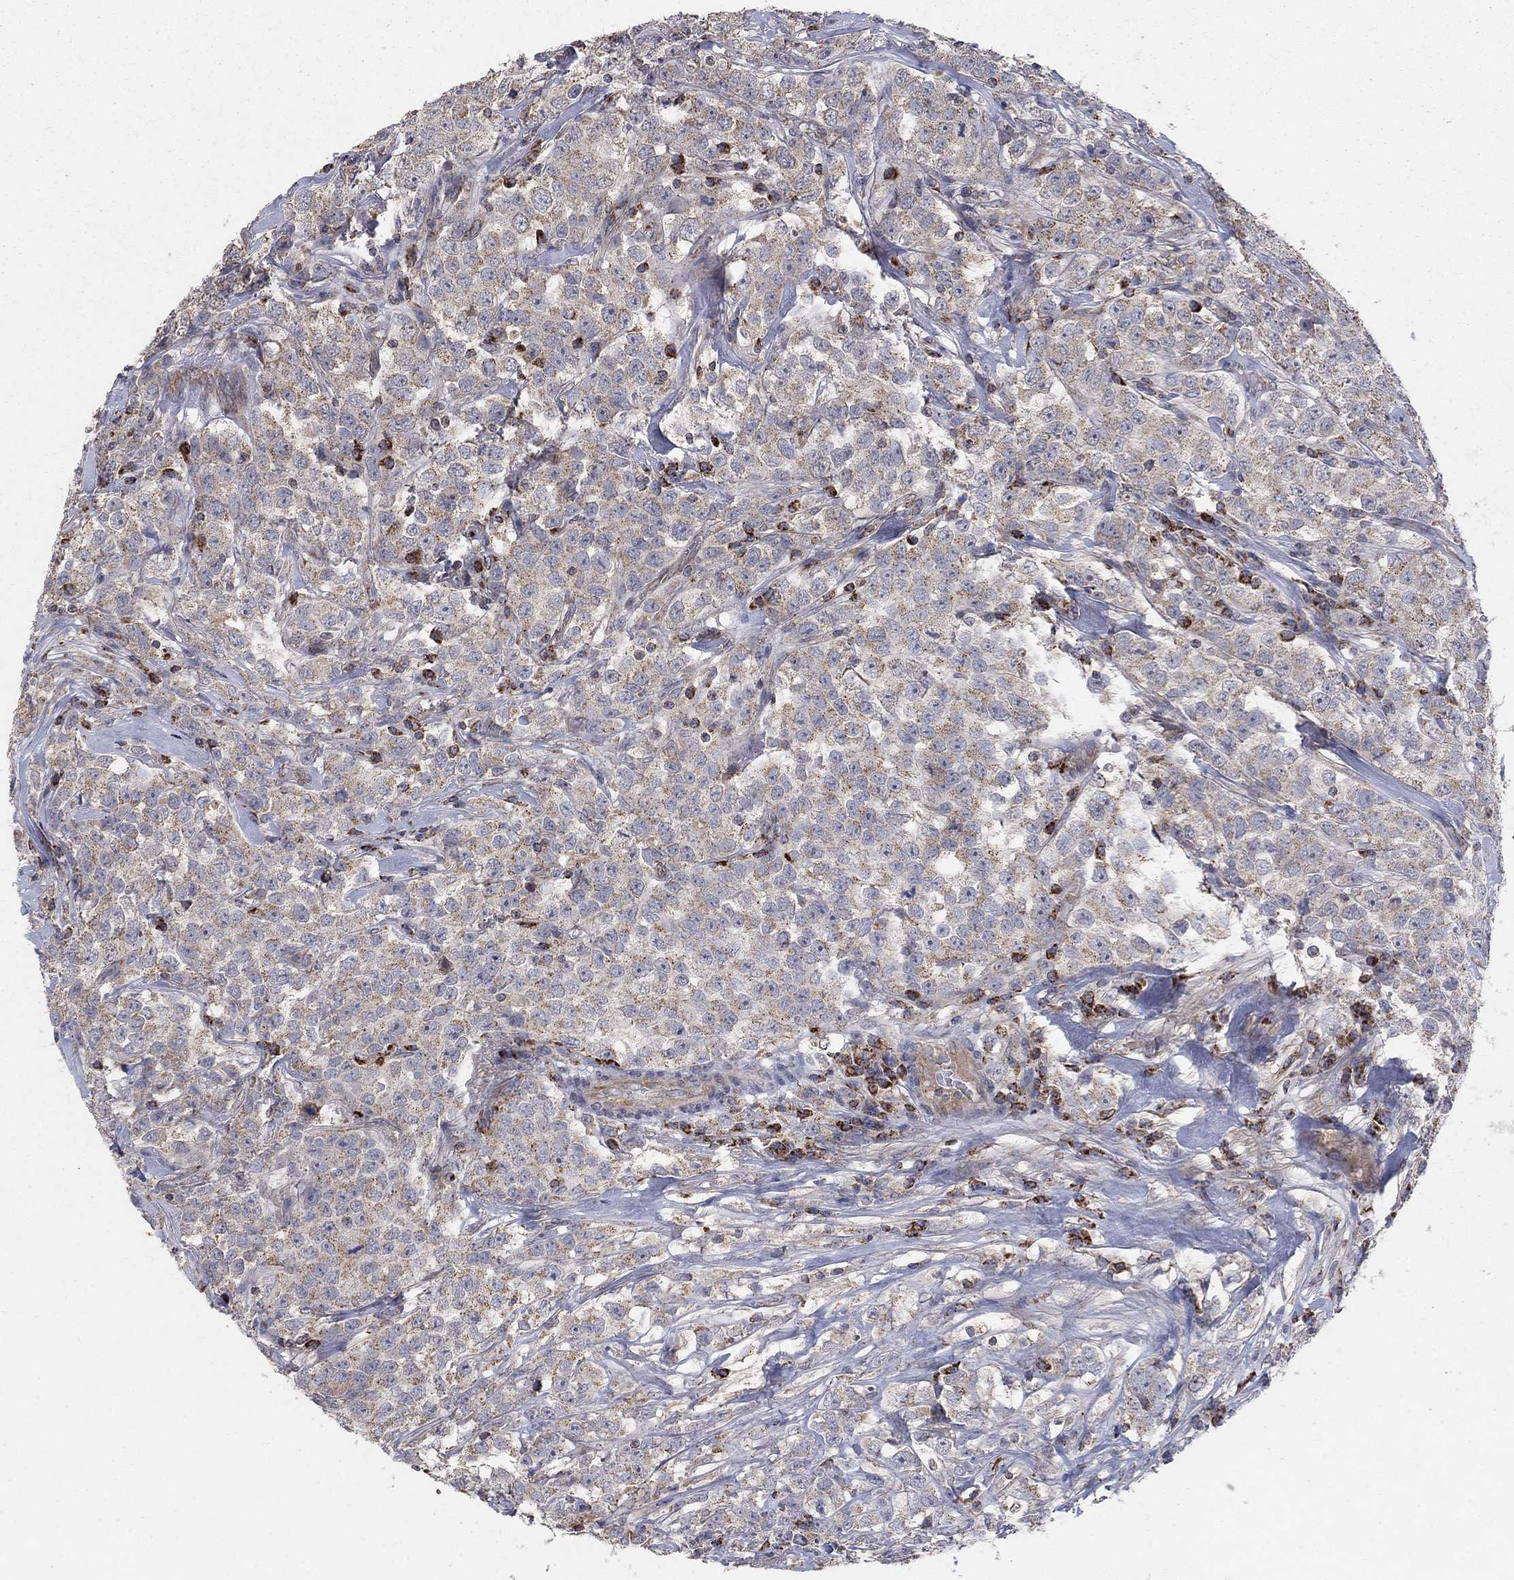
{"staining": {"intensity": "weak", "quantity": "25%-75%", "location": "cytoplasmic/membranous"}, "tissue": "testis cancer", "cell_type": "Tumor cells", "image_type": "cancer", "snomed": [{"axis": "morphology", "description": "Seminoma, NOS"}, {"axis": "topography", "description": "Testis"}], "caption": "Testis cancer was stained to show a protein in brown. There is low levels of weak cytoplasmic/membranous expression in about 25%-75% of tumor cells.", "gene": "GPSM1", "patient": {"sex": "male", "age": 59}}